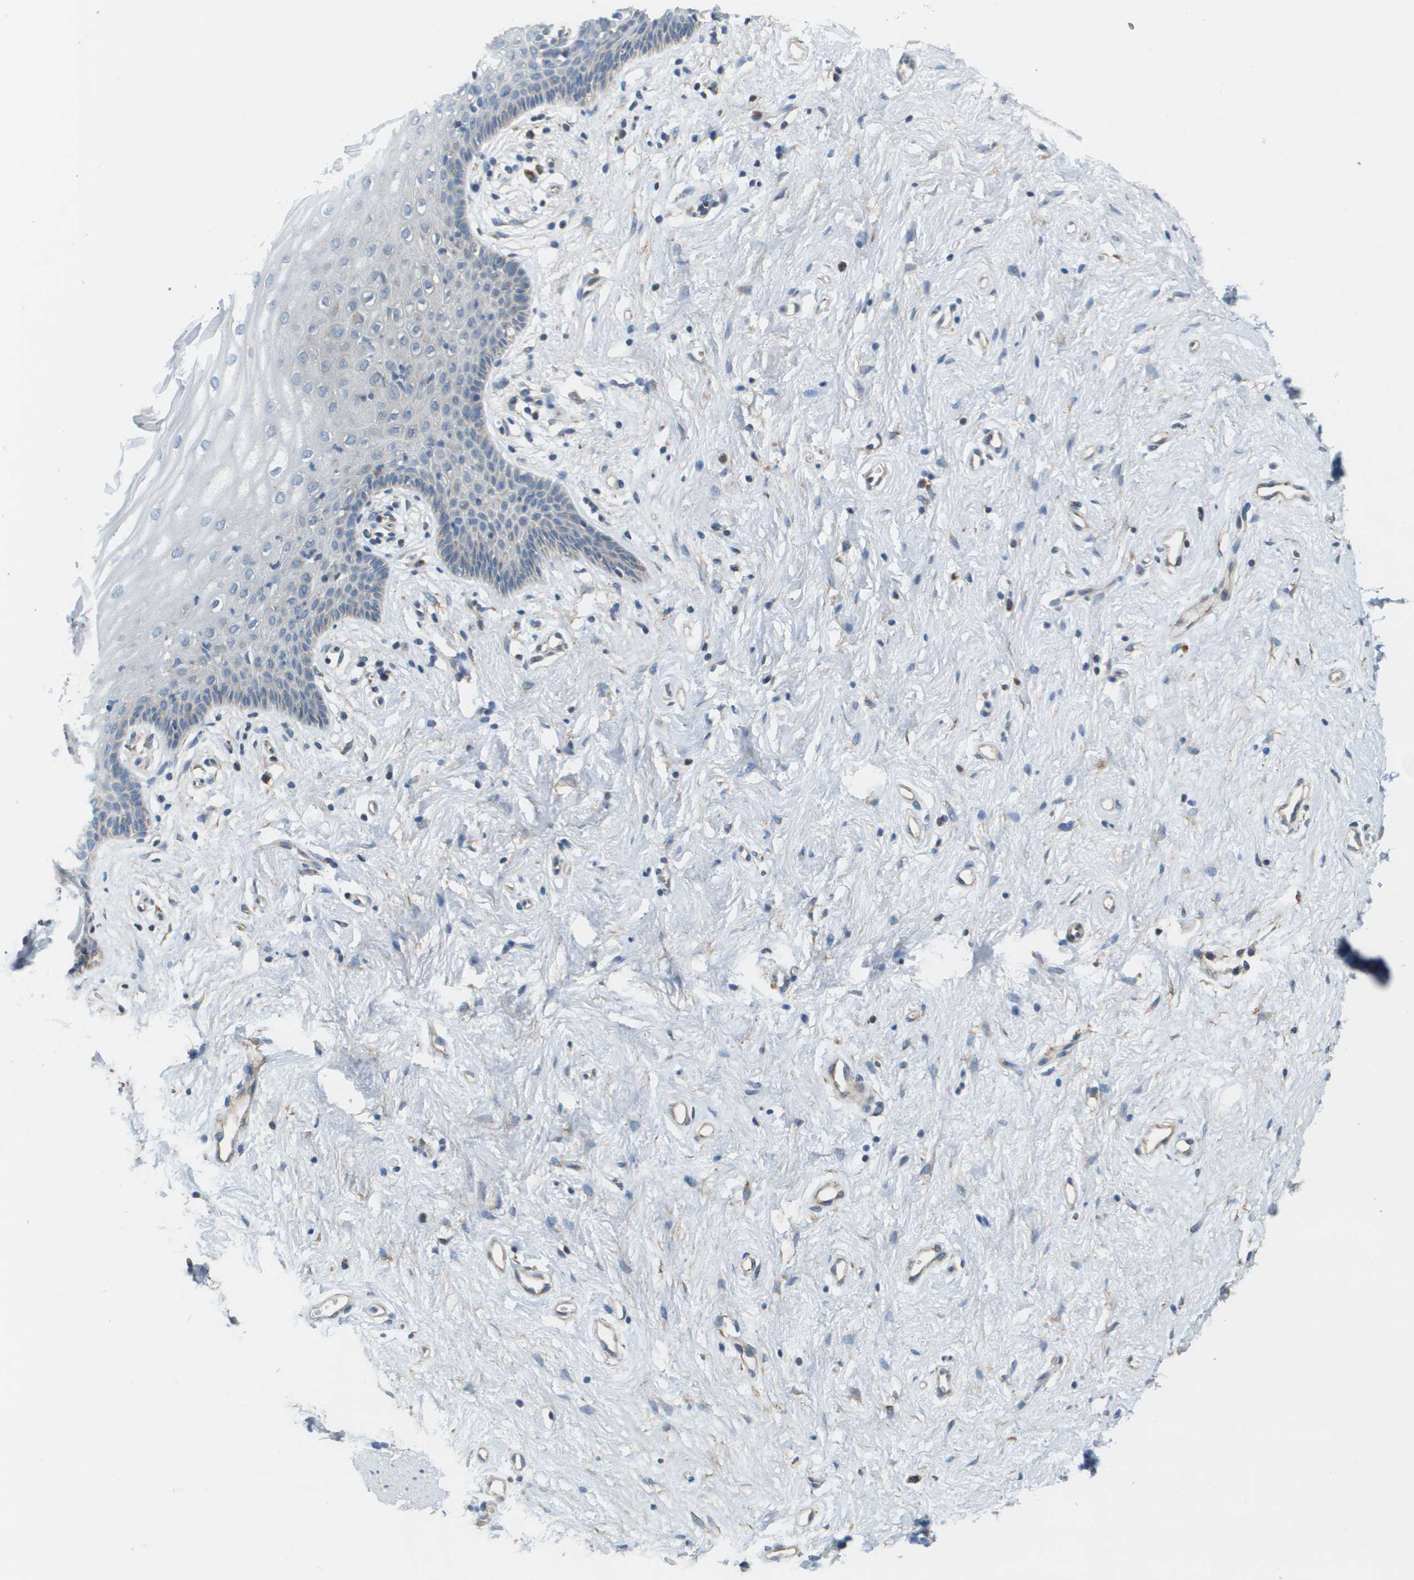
{"staining": {"intensity": "moderate", "quantity": "<25%", "location": "cytoplasmic/membranous"}, "tissue": "vagina", "cell_type": "Squamous epithelial cells", "image_type": "normal", "snomed": [{"axis": "morphology", "description": "Normal tissue, NOS"}, {"axis": "topography", "description": "Vagina"}], "caption": "This is an image of immunohistochemistry staining of unremarkable vagina, which shows moderate expression in the cytoplasmic/membranous of squamous epithelial cells.", "gene": "NRK", "patient": {"sex": "female", "age": 44}}